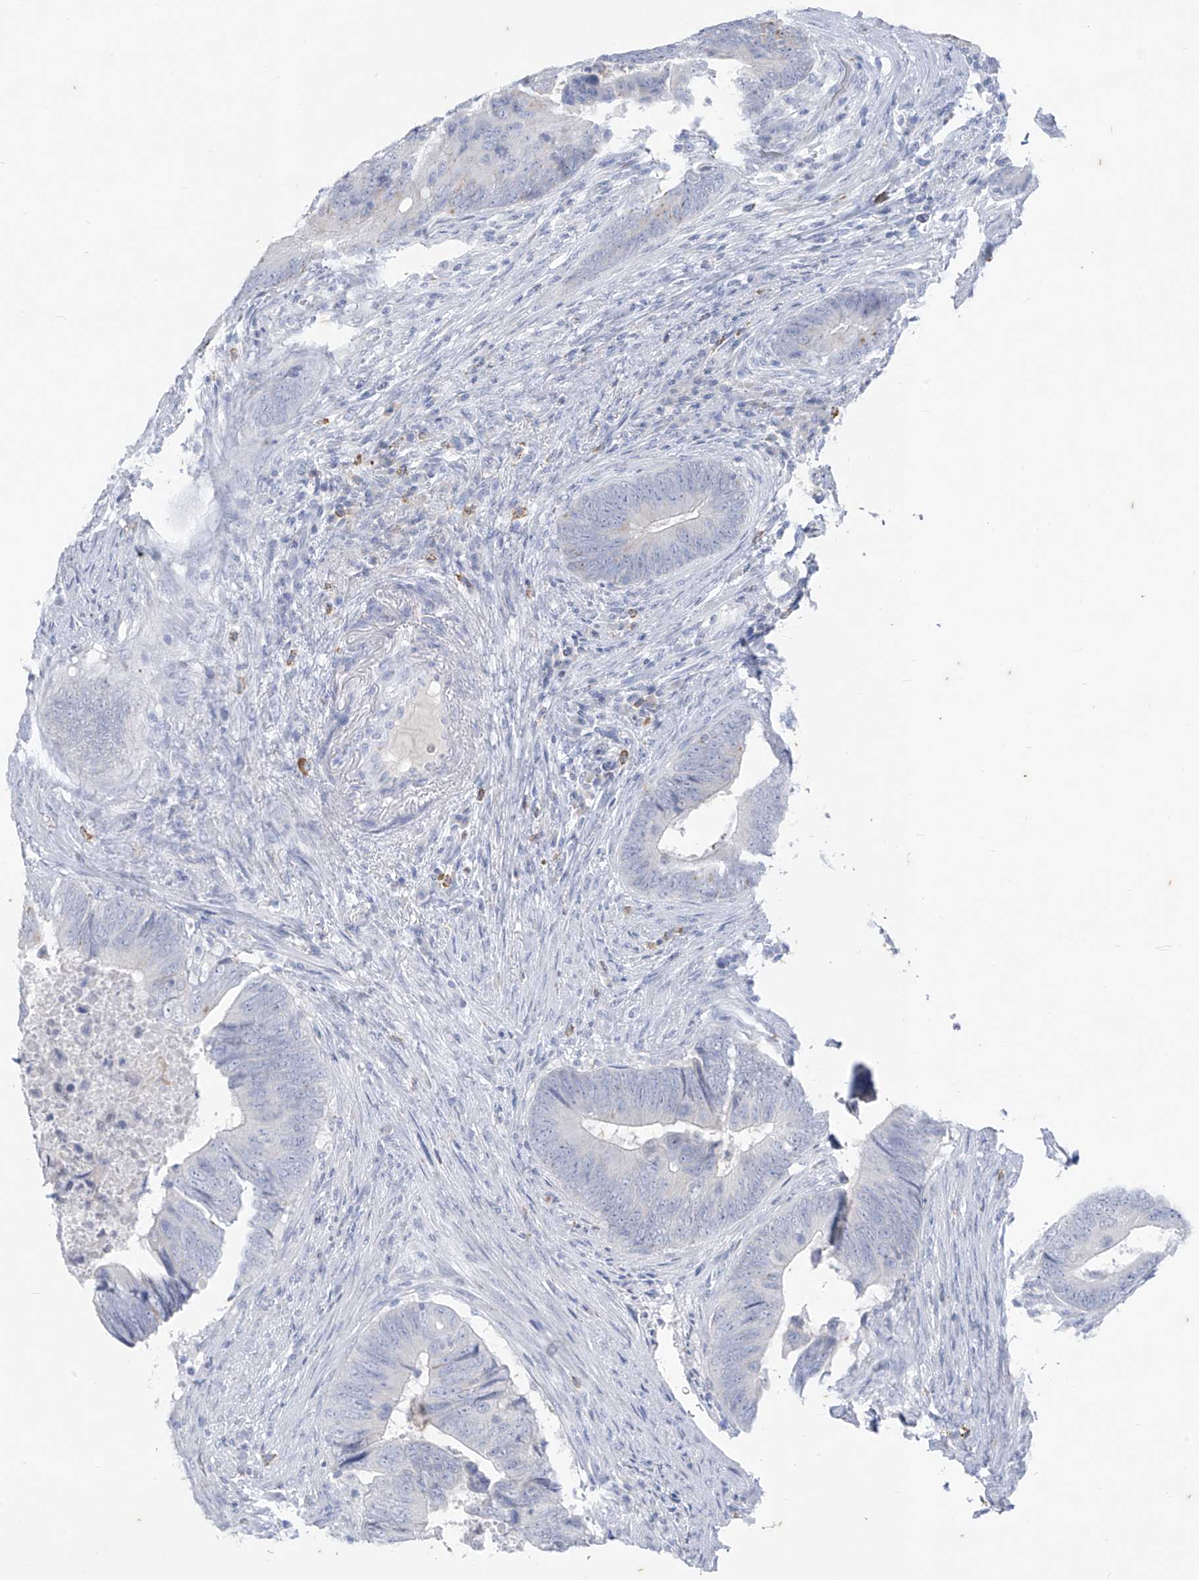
{"staining": {"intensity": "negative", "quantity": "none", "location": "none"}, "tissue": "colorectal cancer", "cell_type": "Tumor cells", "image_type": "cancer", "snomed": [{"axis": "morphology", "description": "Normal tissue, NOS"}, {"axis": "morphology", "description": "Adenocarcinoma, NOS"}, {"axis": "topography", "description": "Colon"}], "caption": "Immunohistochemical staining of colorectal cancer displays no significant expression in tumor cells.", "gene": "CX3CR1", "patient": {"sex": "male", "age": 56}}